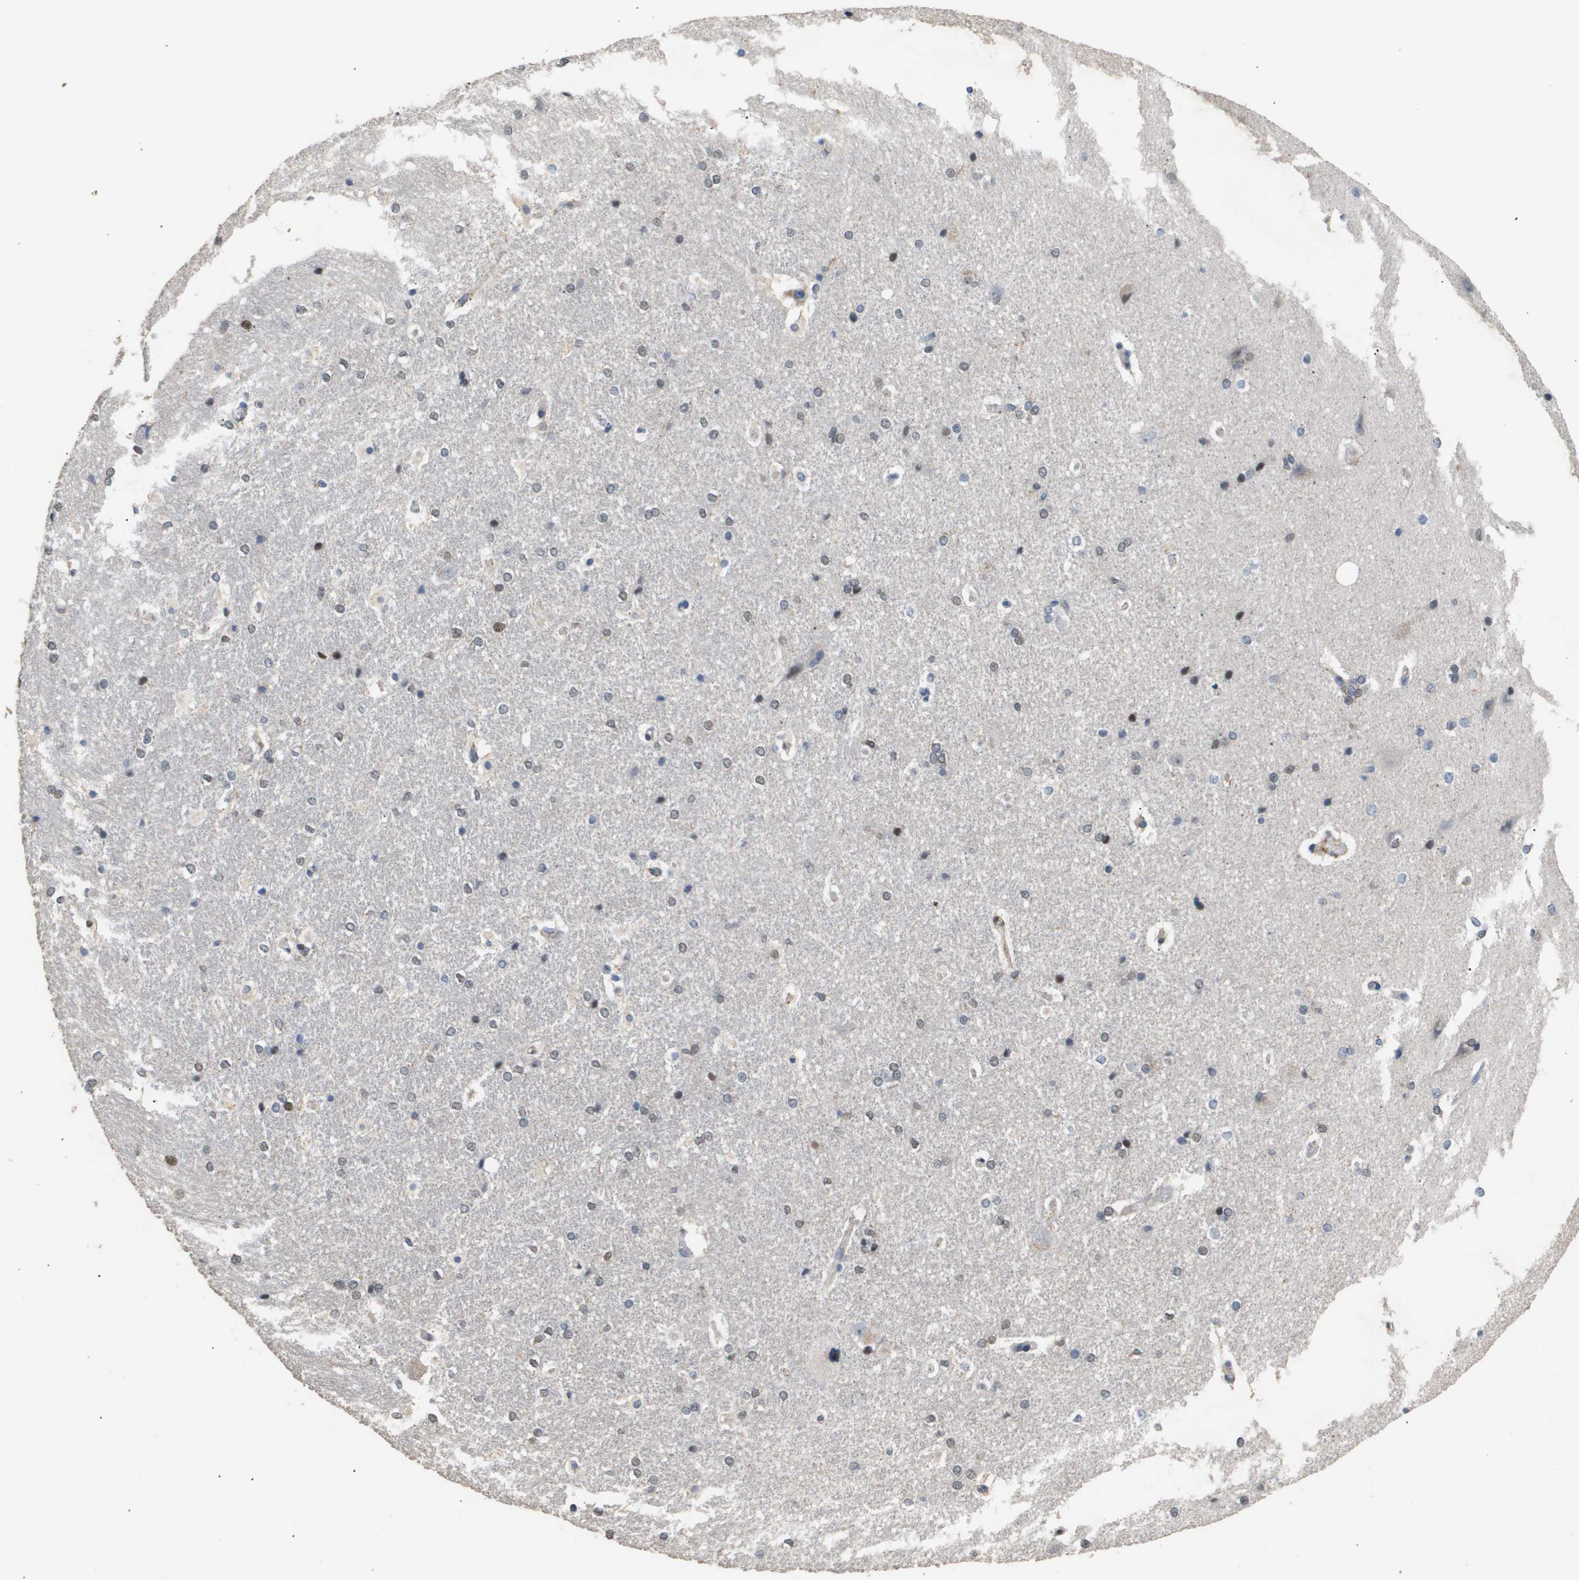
{"staining": {"intensity": "negative", "quantity": "none", "location": "none"}, "tissue": "hippocampus", "cell_type": "Glial cells", "image_type": "normal", "snomed": [{"axis": "morphology", "description": "Normal tissue, NOS"}, {"axis": "topography", "description": "Hippocampus"}], "caption": "Immunohistochemistry (IHC) photomicrograph of benign human hippocampus stained for a protein (brown), which exhibits no positivity in glial cells. (IHC, brightfield microscopy, high magnification).", "gene": "AKR1A1", "patient": {"sex": "female", "age": 19}}